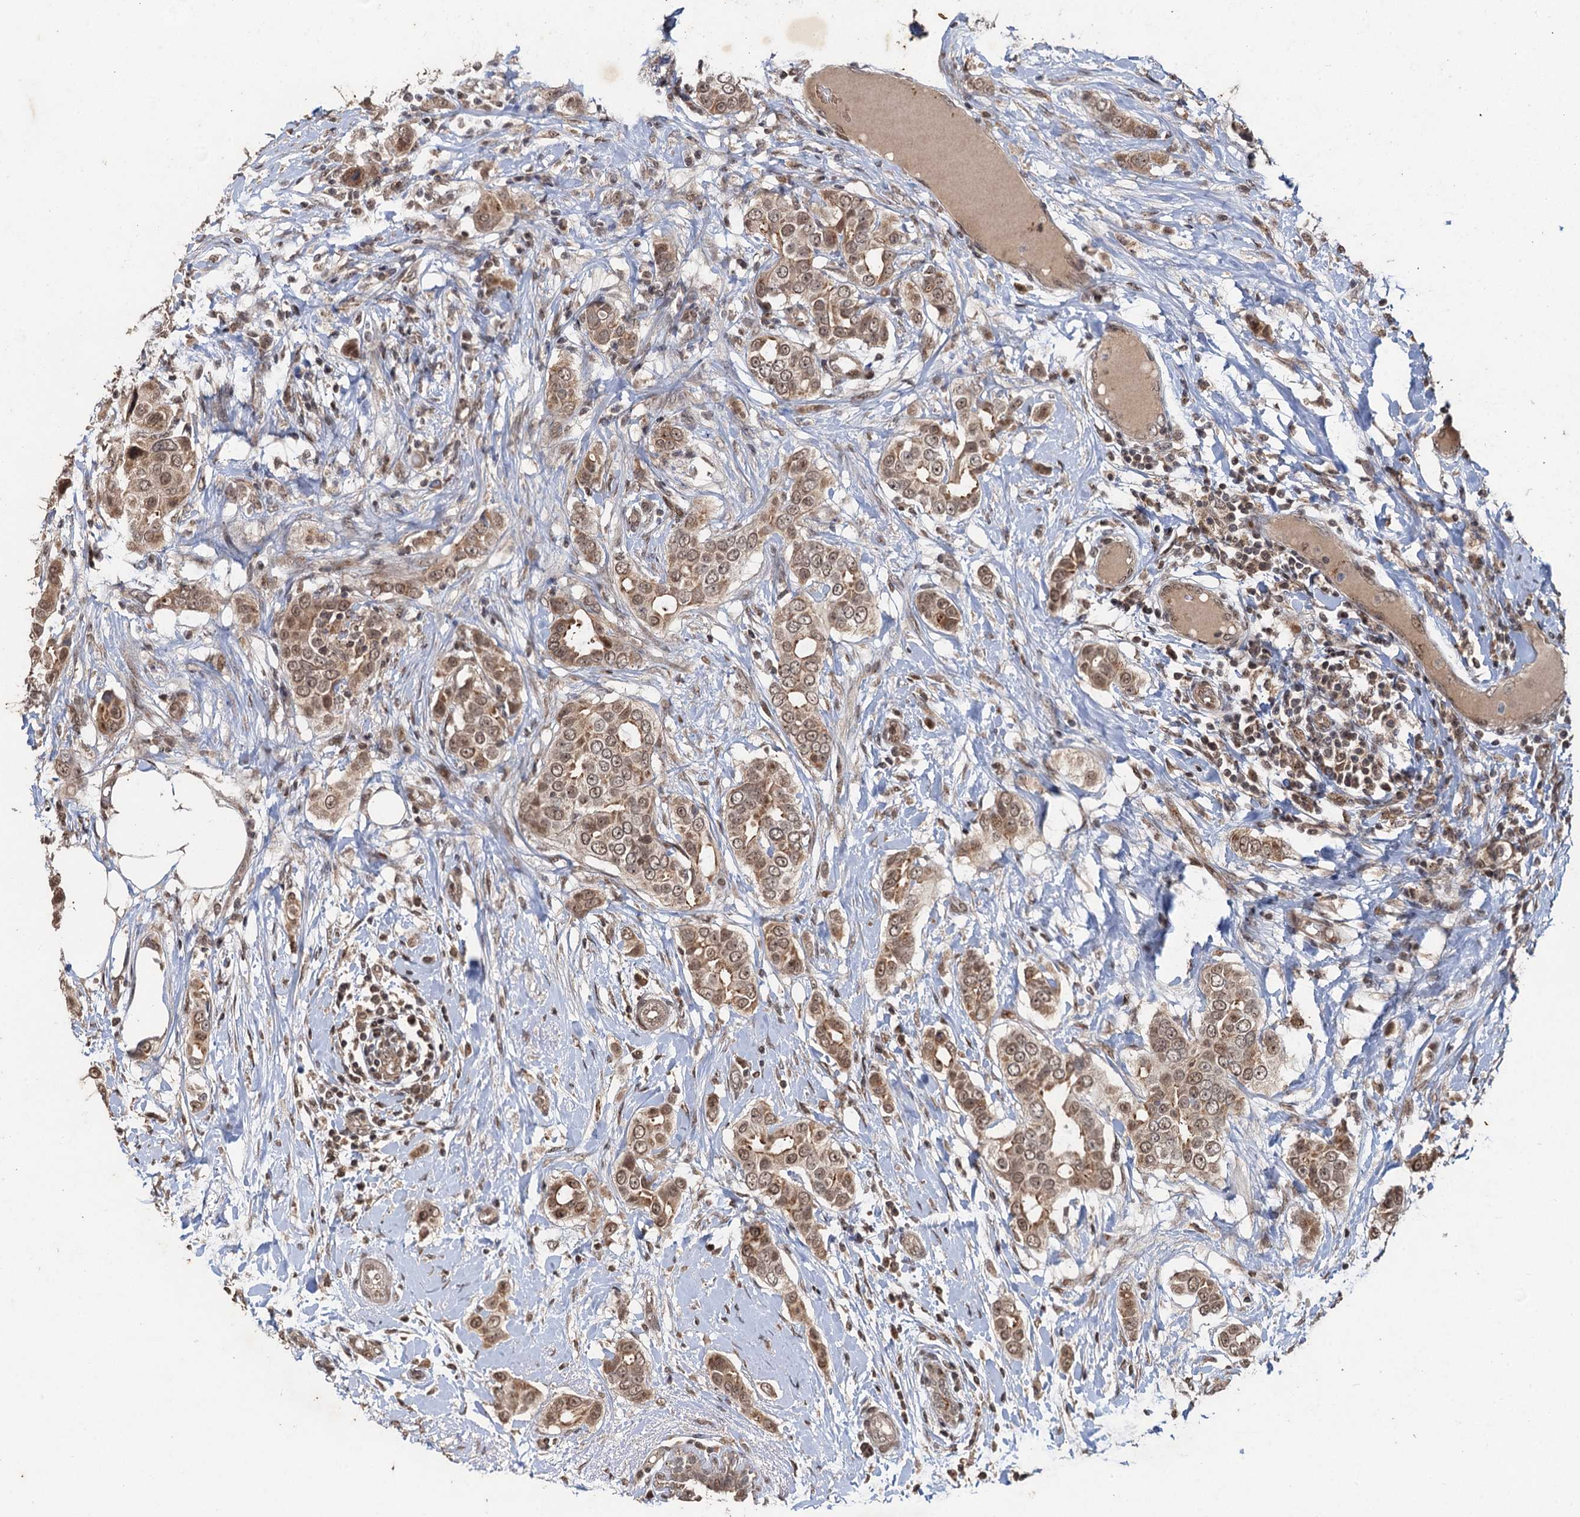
{"staining": {"intensity": "moderate", "quantity": ">75%", "location": "cytoplasmic/membranous,nuclear"}, "tissue": "breast cancer", "cell_type": "Tumor cells", "image_type": "cancer", "snomed": [{"axis": "morphology", "description": "Lobular carcinoma"}, {"axis": "topography", "description": "Breast"}], "caption": "High-magnification brightfield microscopy of breast lobular carcinoma stained with DAB (3,3'-diaminobenzidine) (brown) and counterstained with hematoxylin (blue). tumor cells exhibit moderate cytoplasmic/membranous and nuclear staining is identified in about>75% of cells. Using DAB (brown) and hematoxylin (blue) stains, captured at high magnification using brightfield microscopy.", "gene": "REP15", "patient": {"sex": "female", "age": 51}}